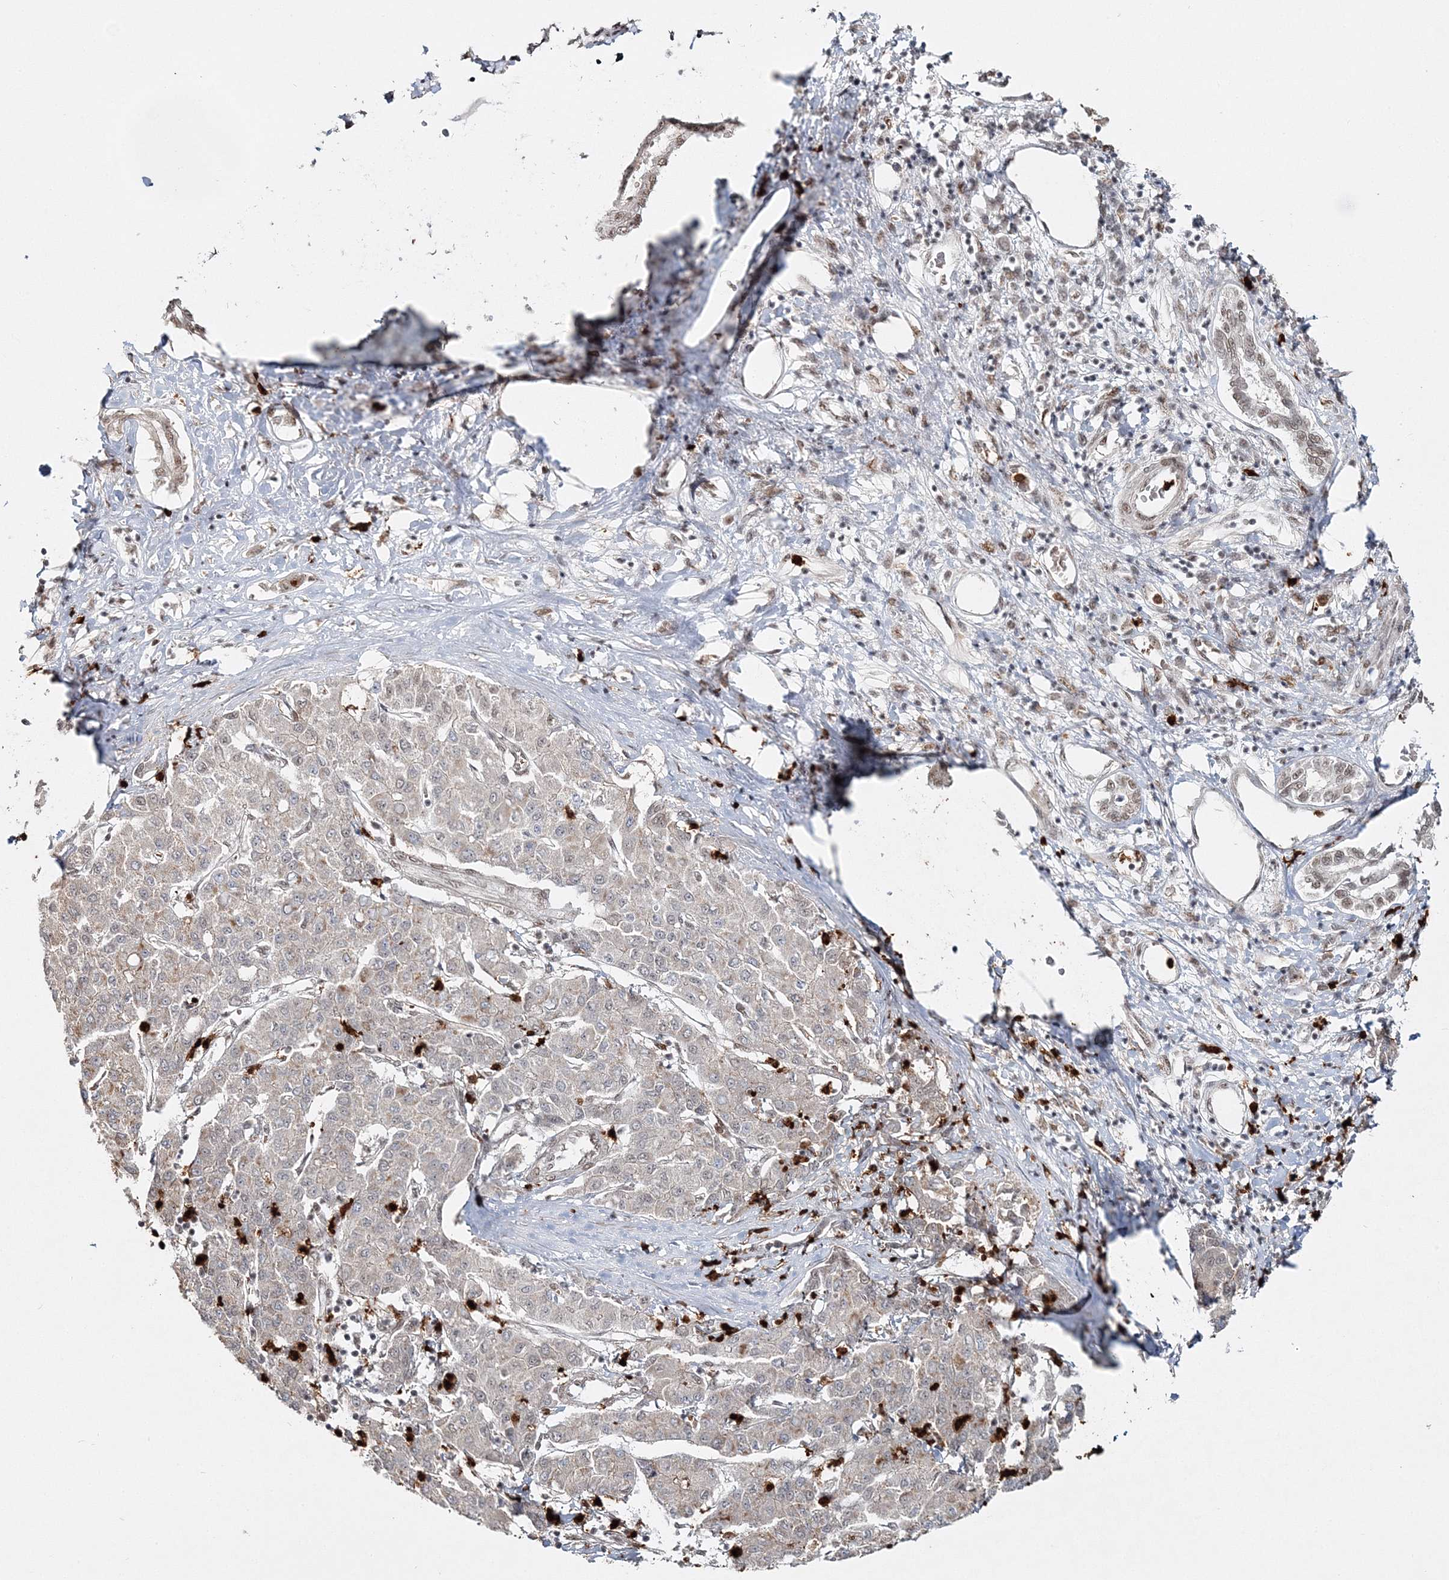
{"staining": {"intensity": "weak", "quantity": "<25%", "location": "cytoplasmic/membranous,nuclear"}, "tissue": "liver cancer", "cell_type": "Tumor cells", "image_type": "cancer", "snomed": [{"axis": "morphology", "description": "Carcinoma, Hepatocellular, NOS"}, {"axis": "topography", "description": "Liver"}], "caption": "Tumor cells are negative for brown protein staining in liver cancer (hepatocellular carcinoma).", "gene": "QRICH1", "patient": {"sex": "male", "age": 65}}